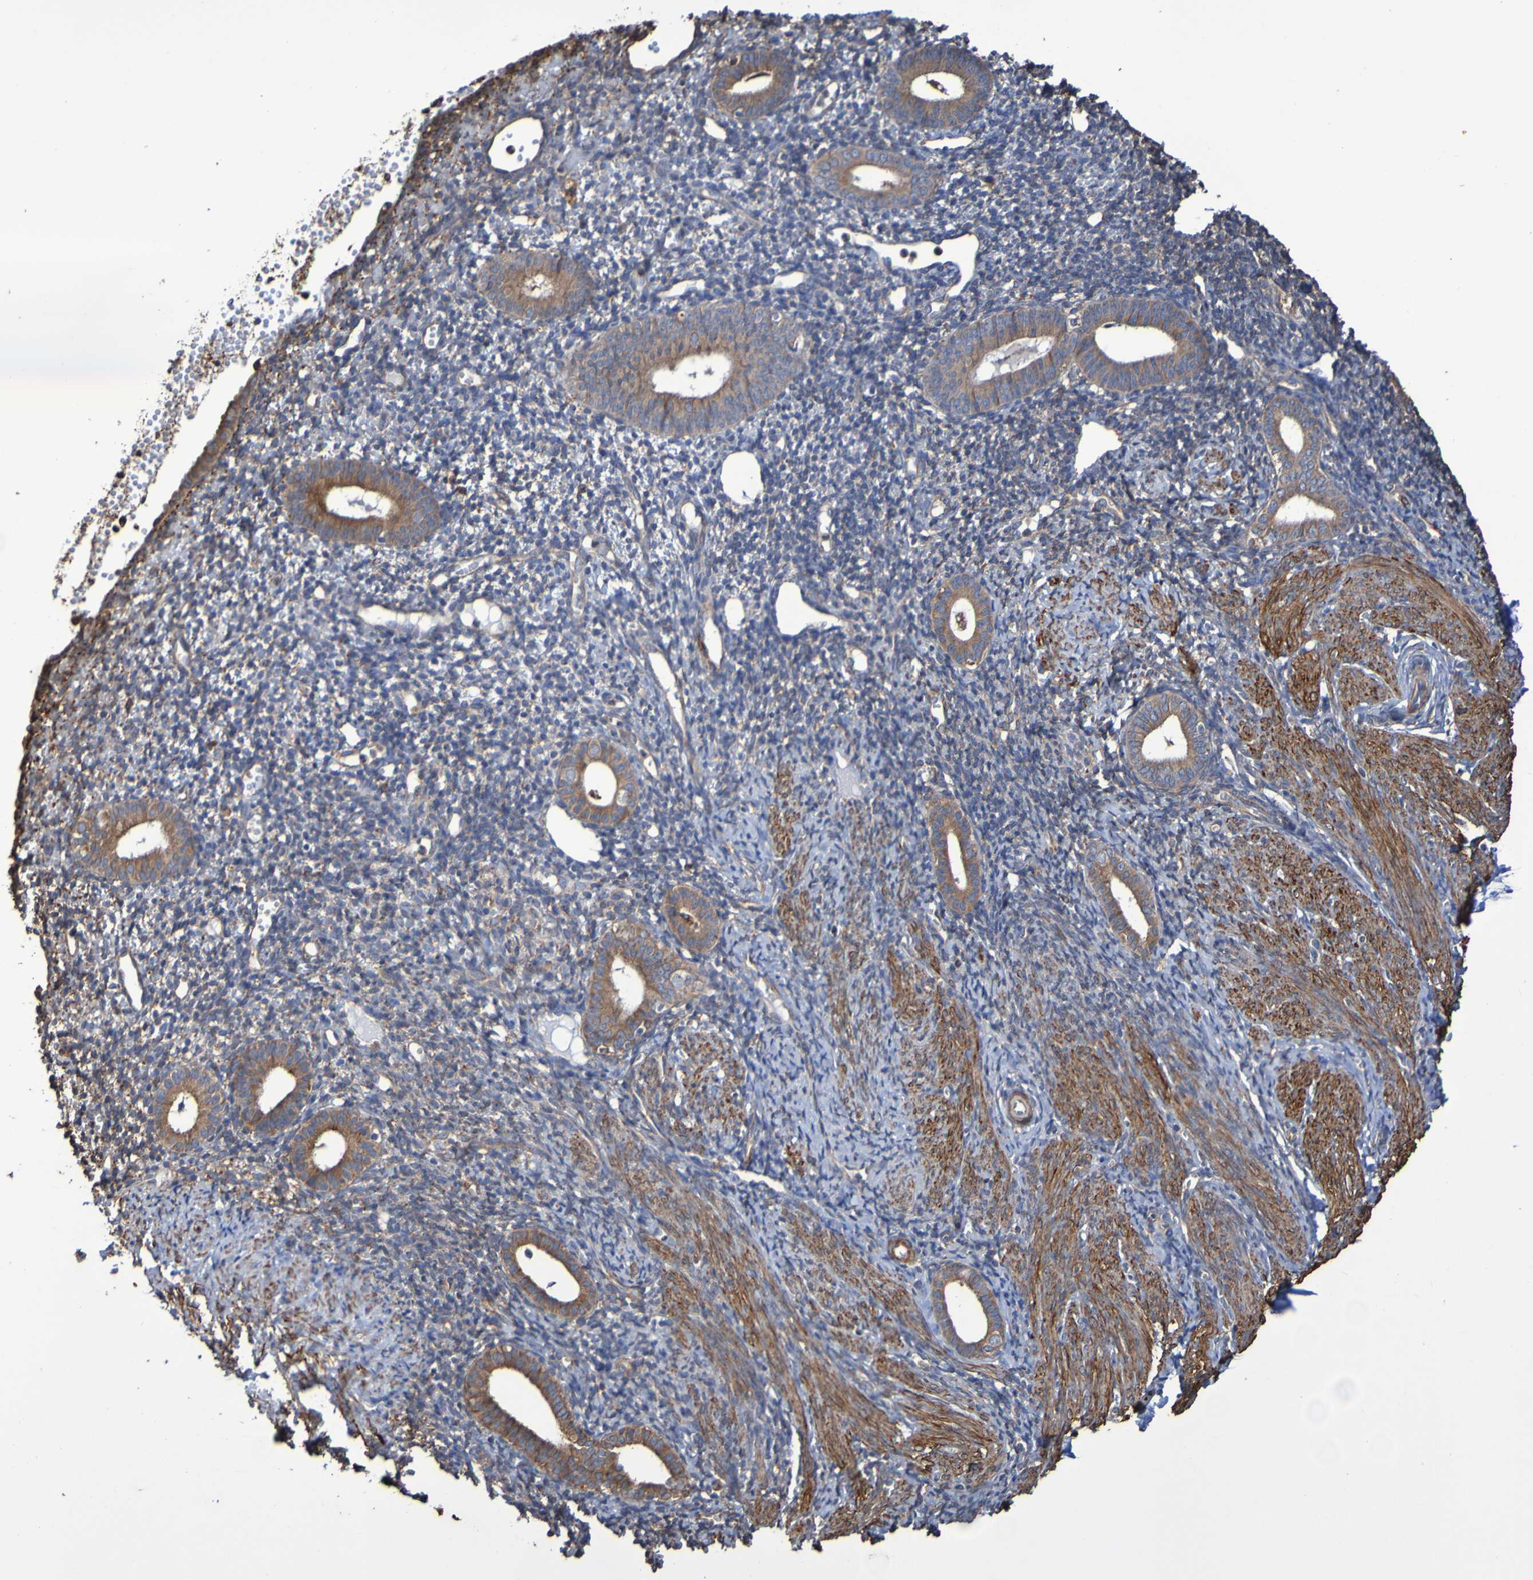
{"staining": {"intensity": "weak", "quantity": ">75%", "location": "cytoplasmic/membranous"}, "tissue": "endometrium", "cell_type": "Cells in endometrial stroma", "image_type": "normal", "snomed": [{"axis": "morphology", "description": "Normal tissue, NOS"}, {"axis": "topography", "description": "Endometrium"}], "caption": "A low amount of weak cytoplasmic/membranous staining is appreciated in about >75% of cells in endometrial stroma in normal endometrium.", "gene": "RAB11A", "patient": {"sex": "female", "age": 50}}